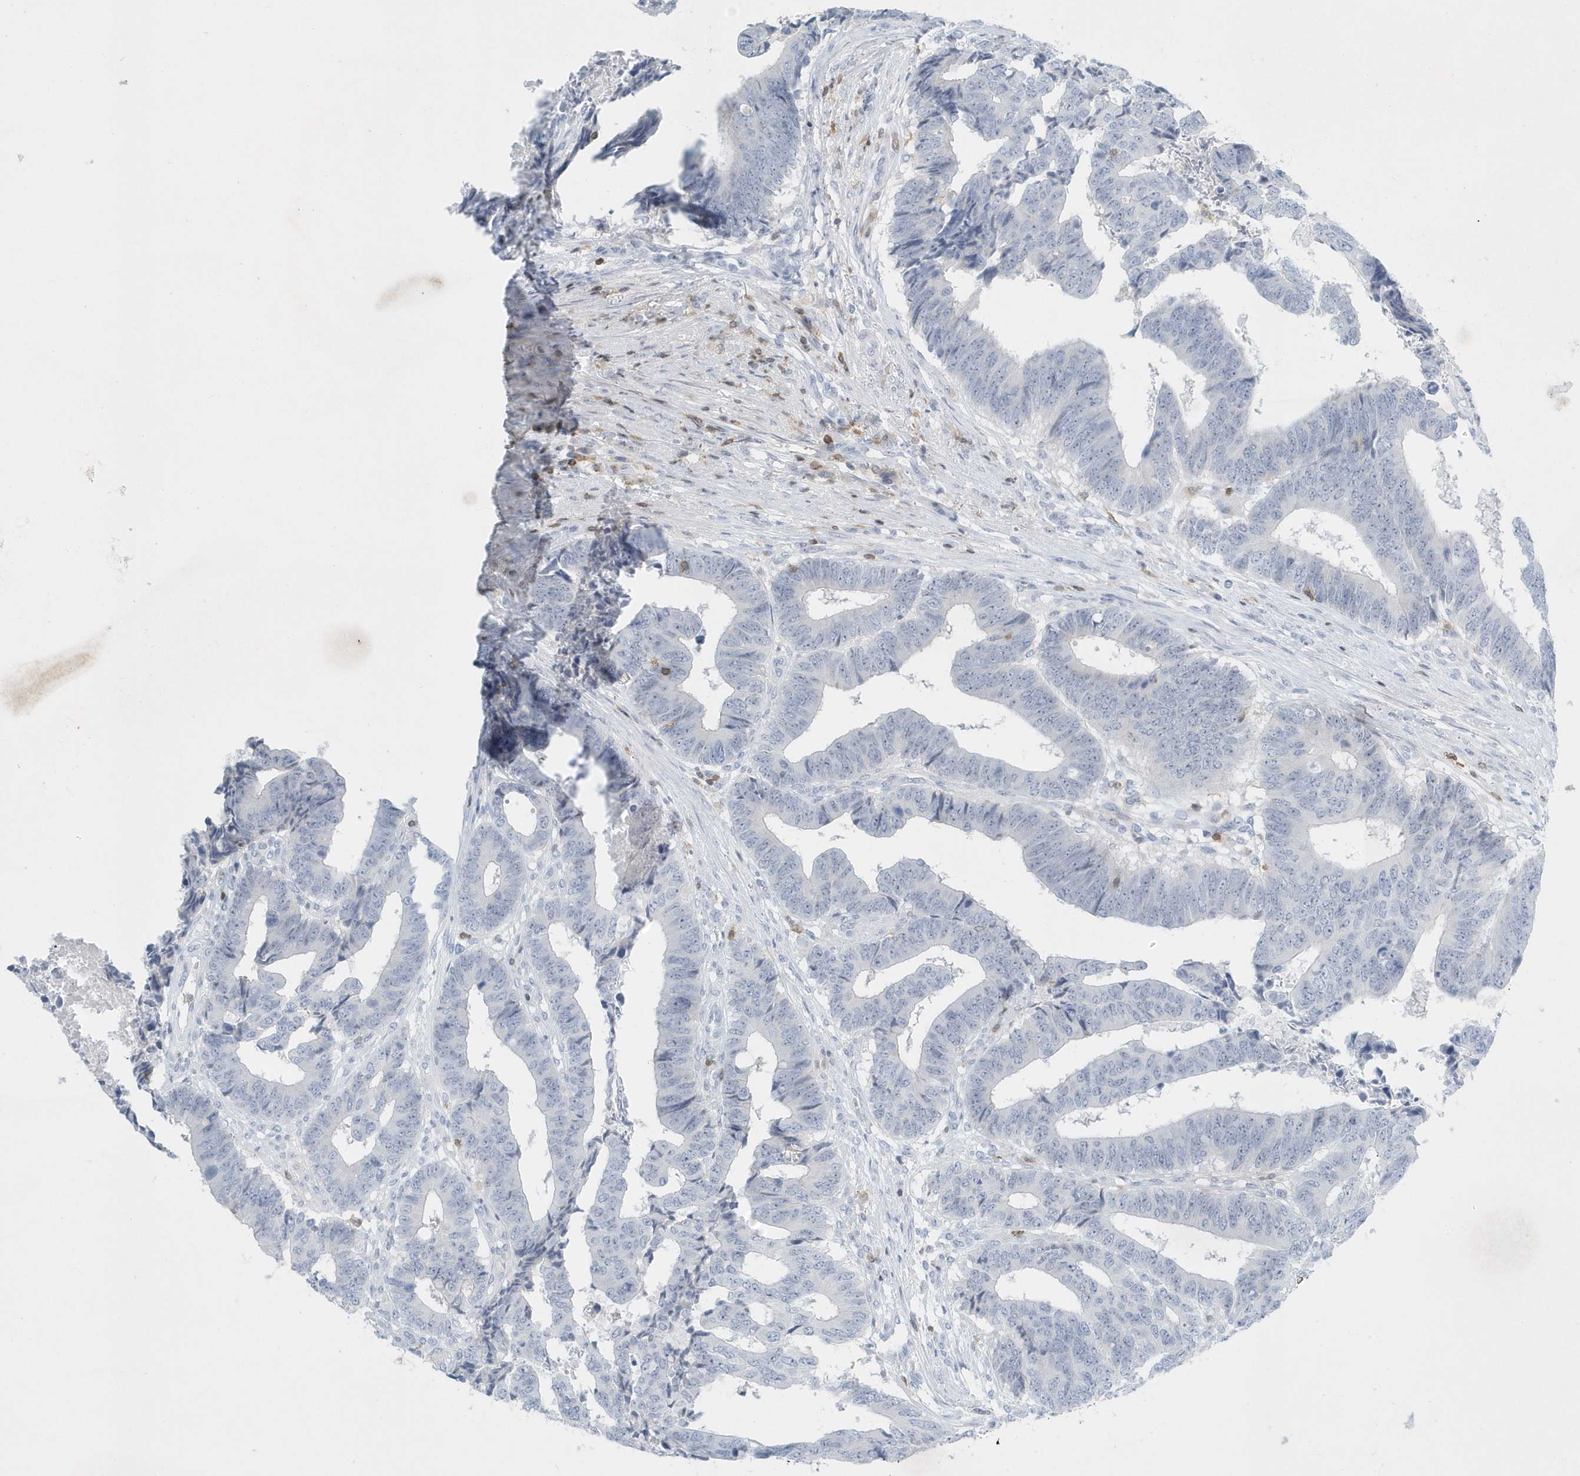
{"staining": {"intensity": "negative", "quantity": "none", "location": "none"}, "tissue": "colorectal cancer", "cell_type": "Tumor cells", "image_type": "cancer", "snomed": [{"axis": "morphology", "description": "Adenocarcinoma, NOS"}, {"axis": "topography", "description": "Rectum"}], "caption": "An image of colorectal cancer stained for a protein shows no brown staining in tumor cells.", "gene": "PSD4", "patient": {"sex": "male", "age": 84}}